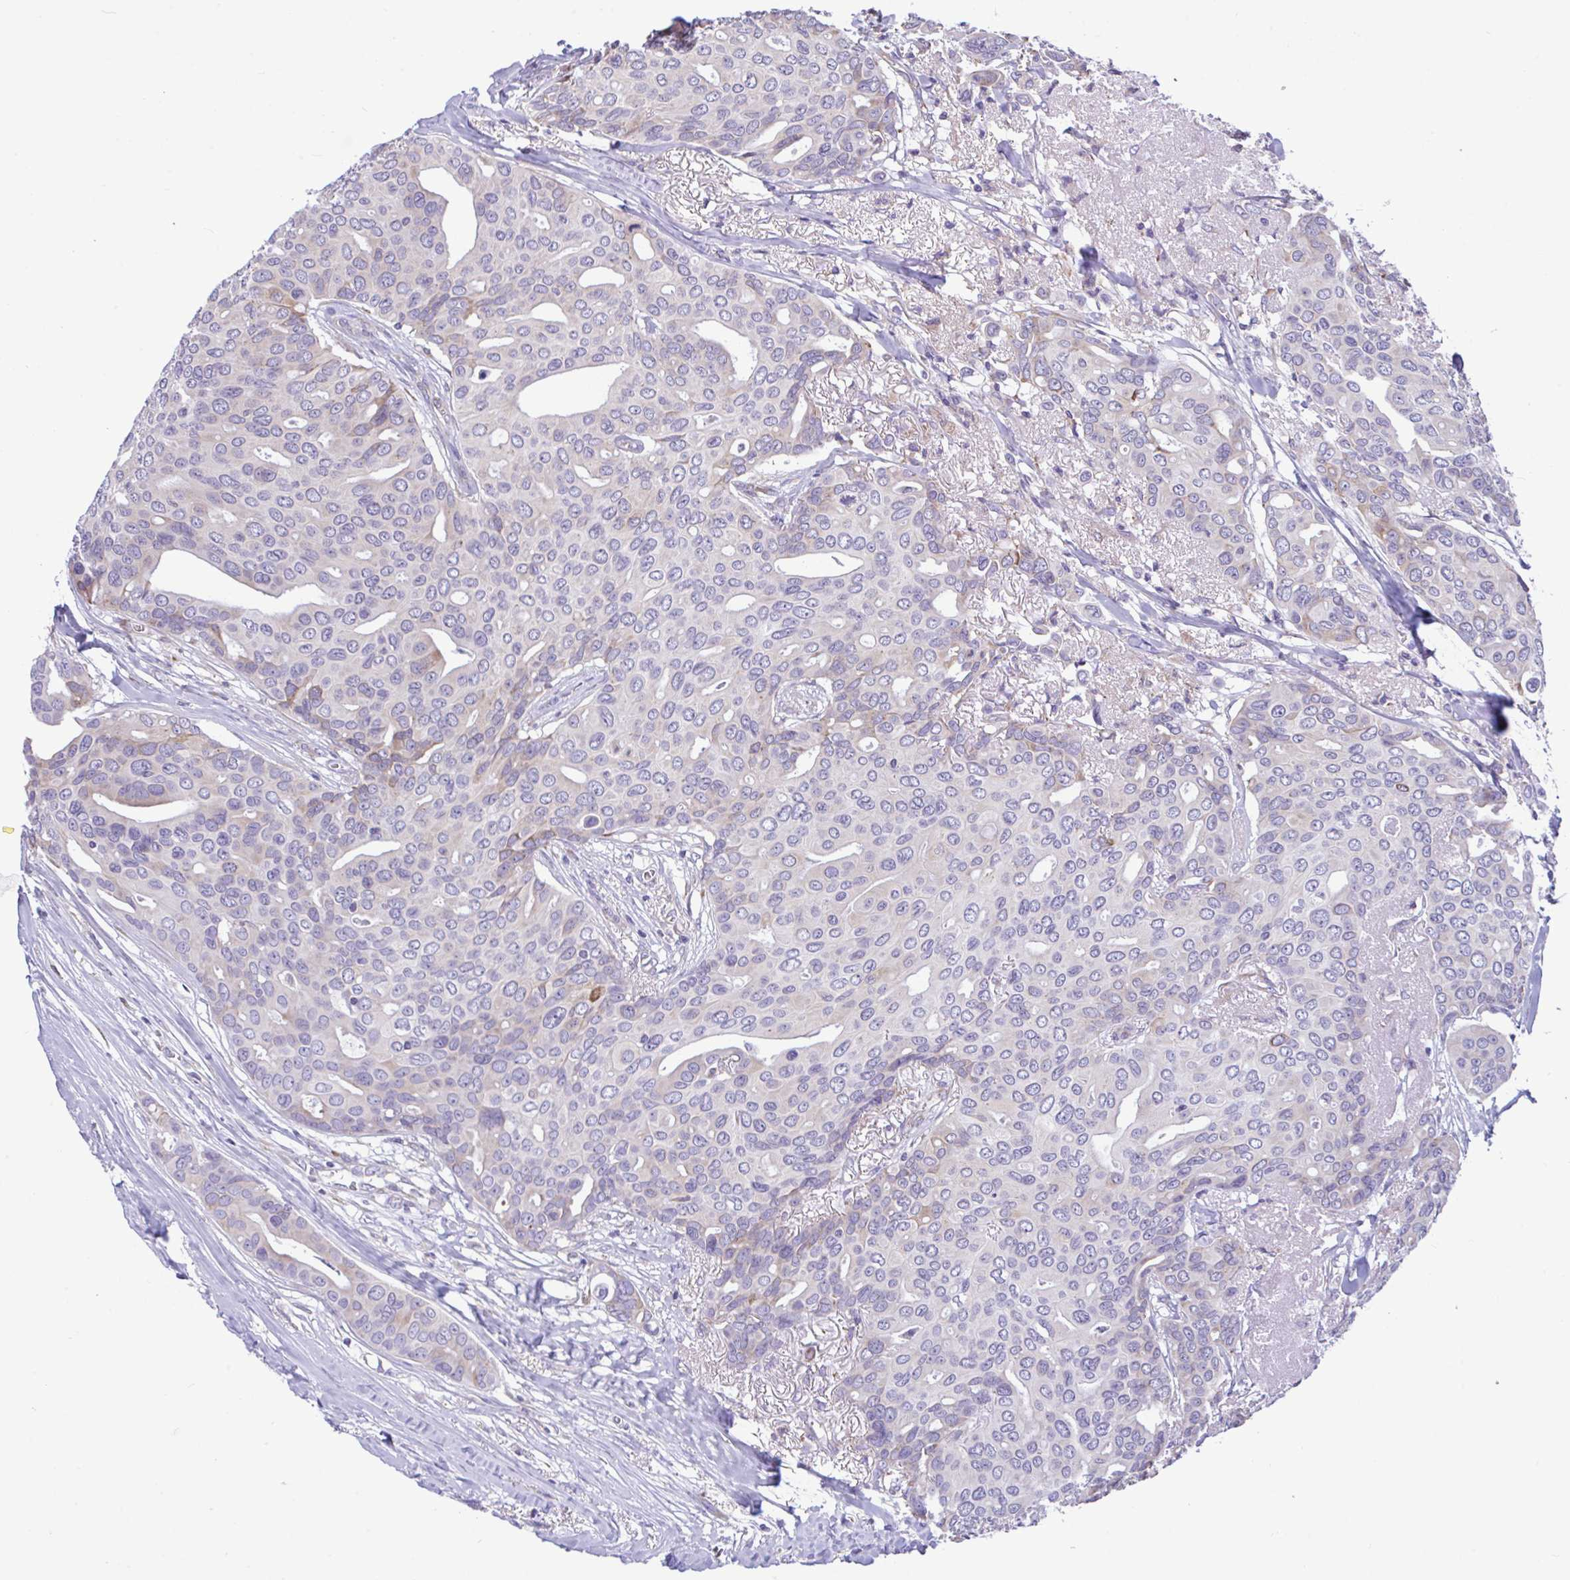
{"staining": {"intensity": "weak", "quantity": "<25%", "location": "cytoplasmic/membranous"}, "tissue": "breast cancer", "cell_type": "Tumor cells", "image_type": "cancer", "snomed": [{"axis": "morphology", "description": "Duct carcinoma"}, {"axis": "topography", "description": "Breast"}], "caption": "A micrograph of human breast cancer (intraductal carcinoma) is negative for staining in tumor cells.", "gene": "PIGK", "patient": {"sex": "female", "age": 54}}